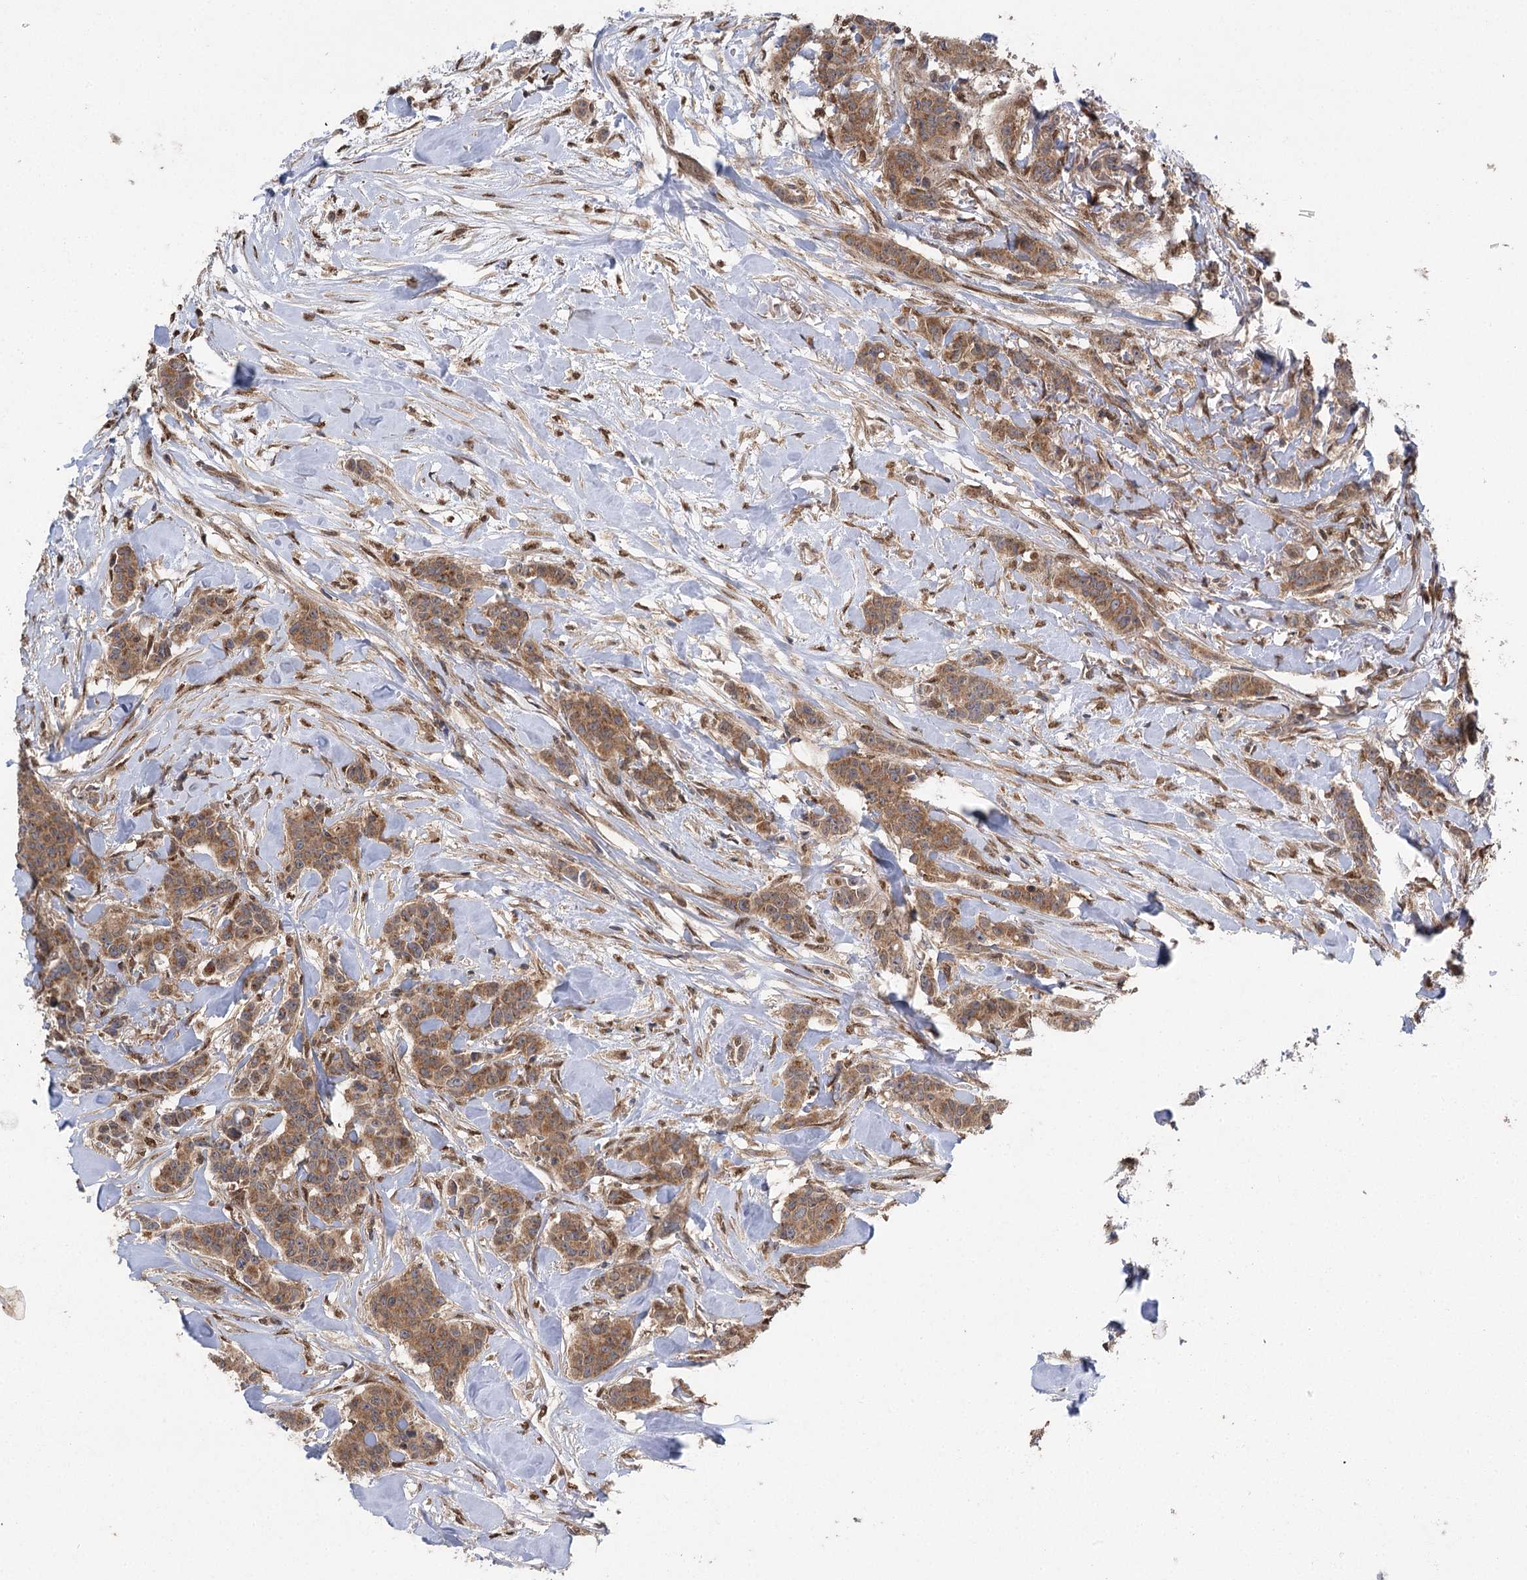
{"staining": {"intensity": "moderate", "quantity": ">75%", "location": "cytoplasmic/membranous"}, "tissue": "breast cancer", "cell_type": "Tumor cells", "image_type": "cancer", "snomed": [{"axis": "morphology", "description": "Duct carcinoma"}, {"axis": "topography", "description": "Breast"}], "caption": "Immunohistochemistry histopathology image of breast cancer (infiltrating ductal carcinoma) stained for a protein (brown), which demonstrates medium levels of moderate cytoplasmic/membranous expression in about >75% of tumor cells.", "gene": "C12orf4", "patient": {"sex": "female", "age": 40}}